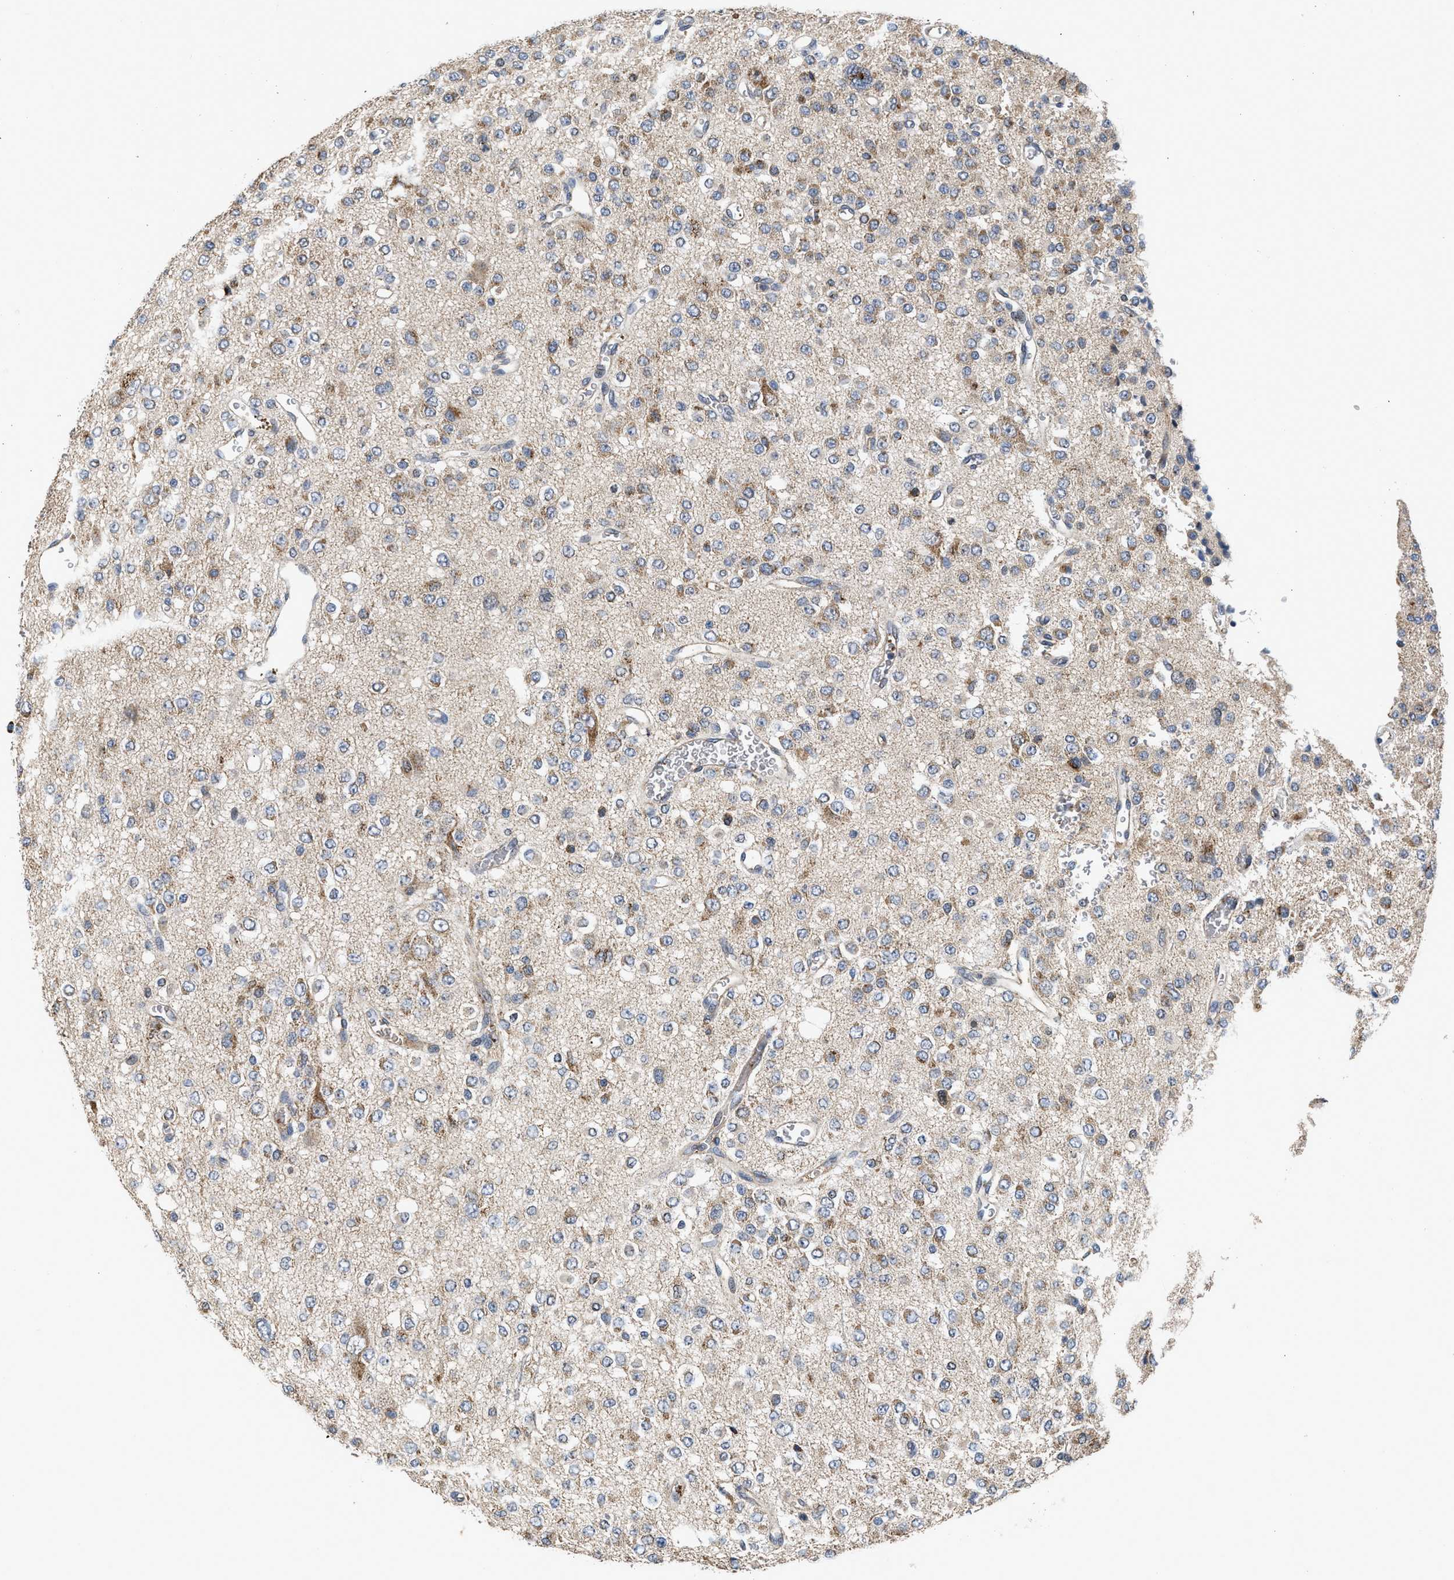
{"staining": {"intensity": "moderate", "quantity": "25%-75%", "location": "cytoplasmic/membranous"}, "tissue": "glioma", "cell_type": "Tumor cells", "image_type": "cancer", "snomed": [{"axis": "morphology", "description": "Glioma, malignant, Low grade"}, {"axis": "topography", "description": "Brain"}], "caption": "This photomicrograph displays immunohistochemistry (IHC) staining of glioma, with medium moderate cytoplasmic/membranous positivity in approximately 25%-75% of tumor cells.", "gene": "PIM1", "patient": {"sex": "male", "age": 38}}